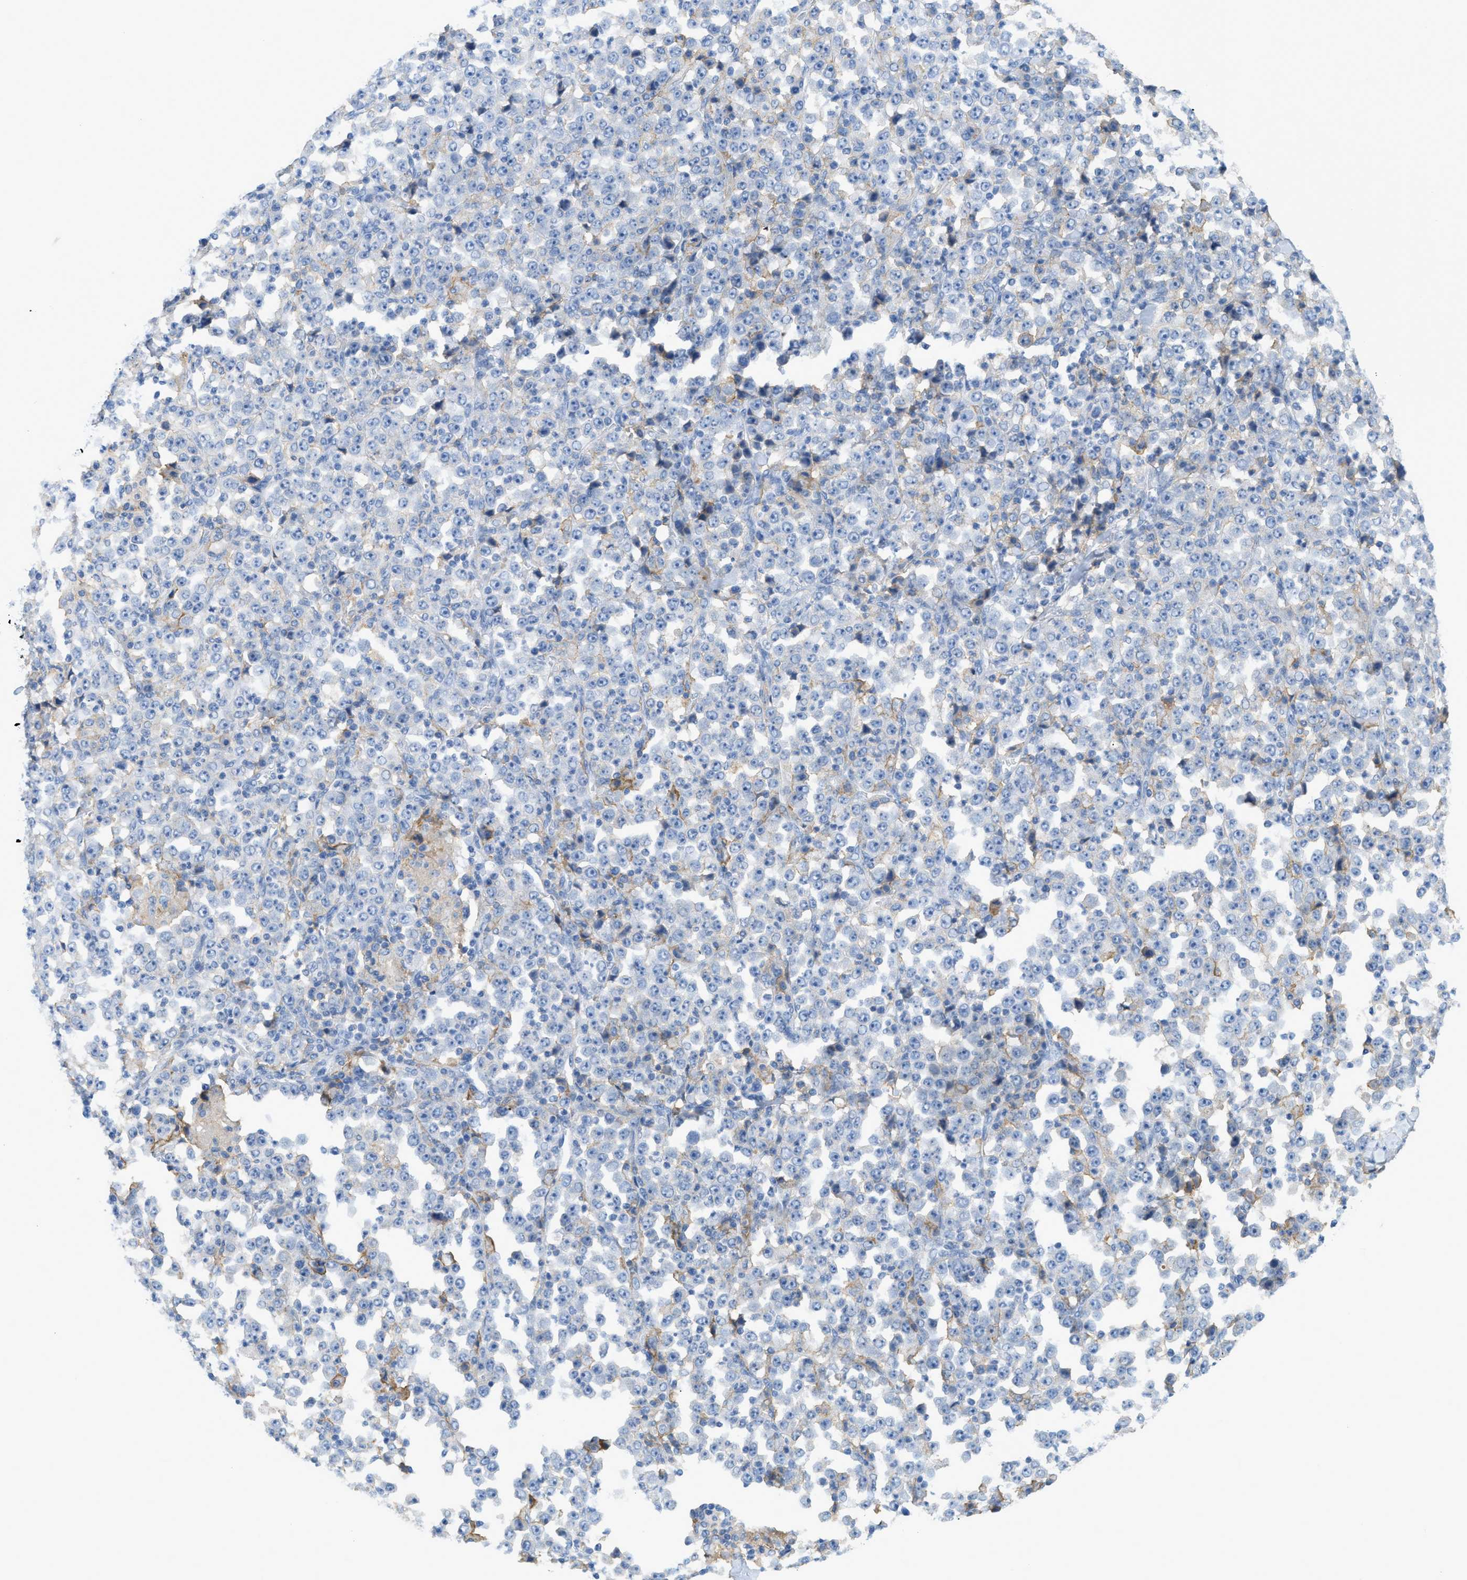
{"staining": {"intensity": "negative", "quantity": "none", "location": "none"}, "tissue": "stomach cancer", "cell_type": "Tumor cells", "image_type": "cancer", "snomed": [{"axis": "morphology", "description": "Normal tissue, NOS"}, {"axis": "morphology", "description": "Adenocarcinoma, NOS"}, {"axis": "topography", "description": "Stomach, upper"}, {"axis": "topography", "description": "Stomach"}], "caption": "This is an immunohistochemistry (IHC) histopathology image of human stomach cancer. There is no positivity in tumor cells.", "gene": "SLC3A2", "patient": {"sex": "male", "age": 59}}